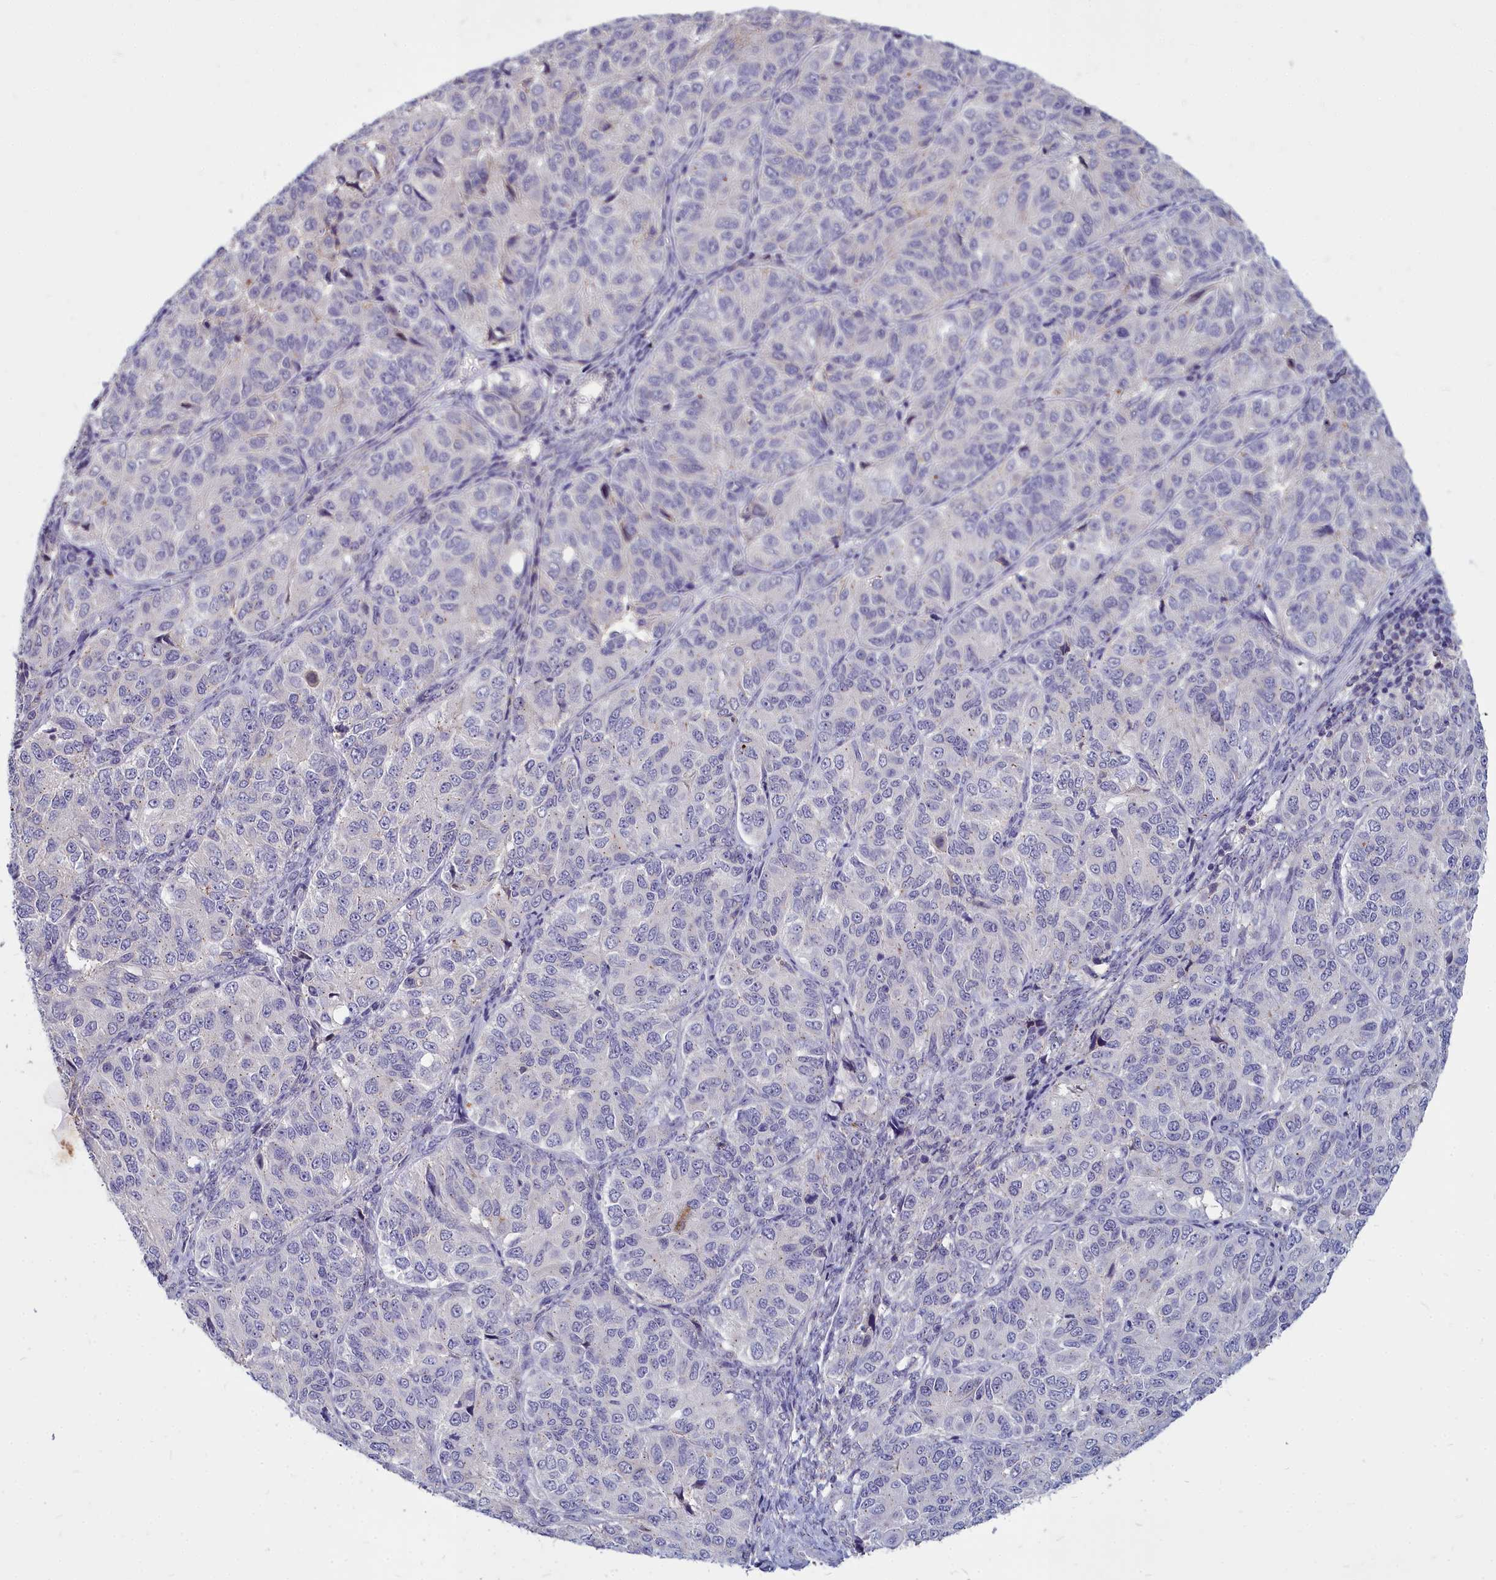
{"staining": {"intensity": "negative", "quantity": "none", "location": "none"}, "tissue": "ovarian cancer", "cell_type": "Tumor cells", "image_type": "cancer", "snomed": [{"axis": "morphology", "description": "Carcinoma, endometroid"}, {"axis": "topography", "description": "Ovary"}], "caption": "Ovarian cancer was stained to show a protein in brown. There is no significant staining in tumor cells.", "gene": "NOXA1", "patient": {"sex": "female", "age": 51}}